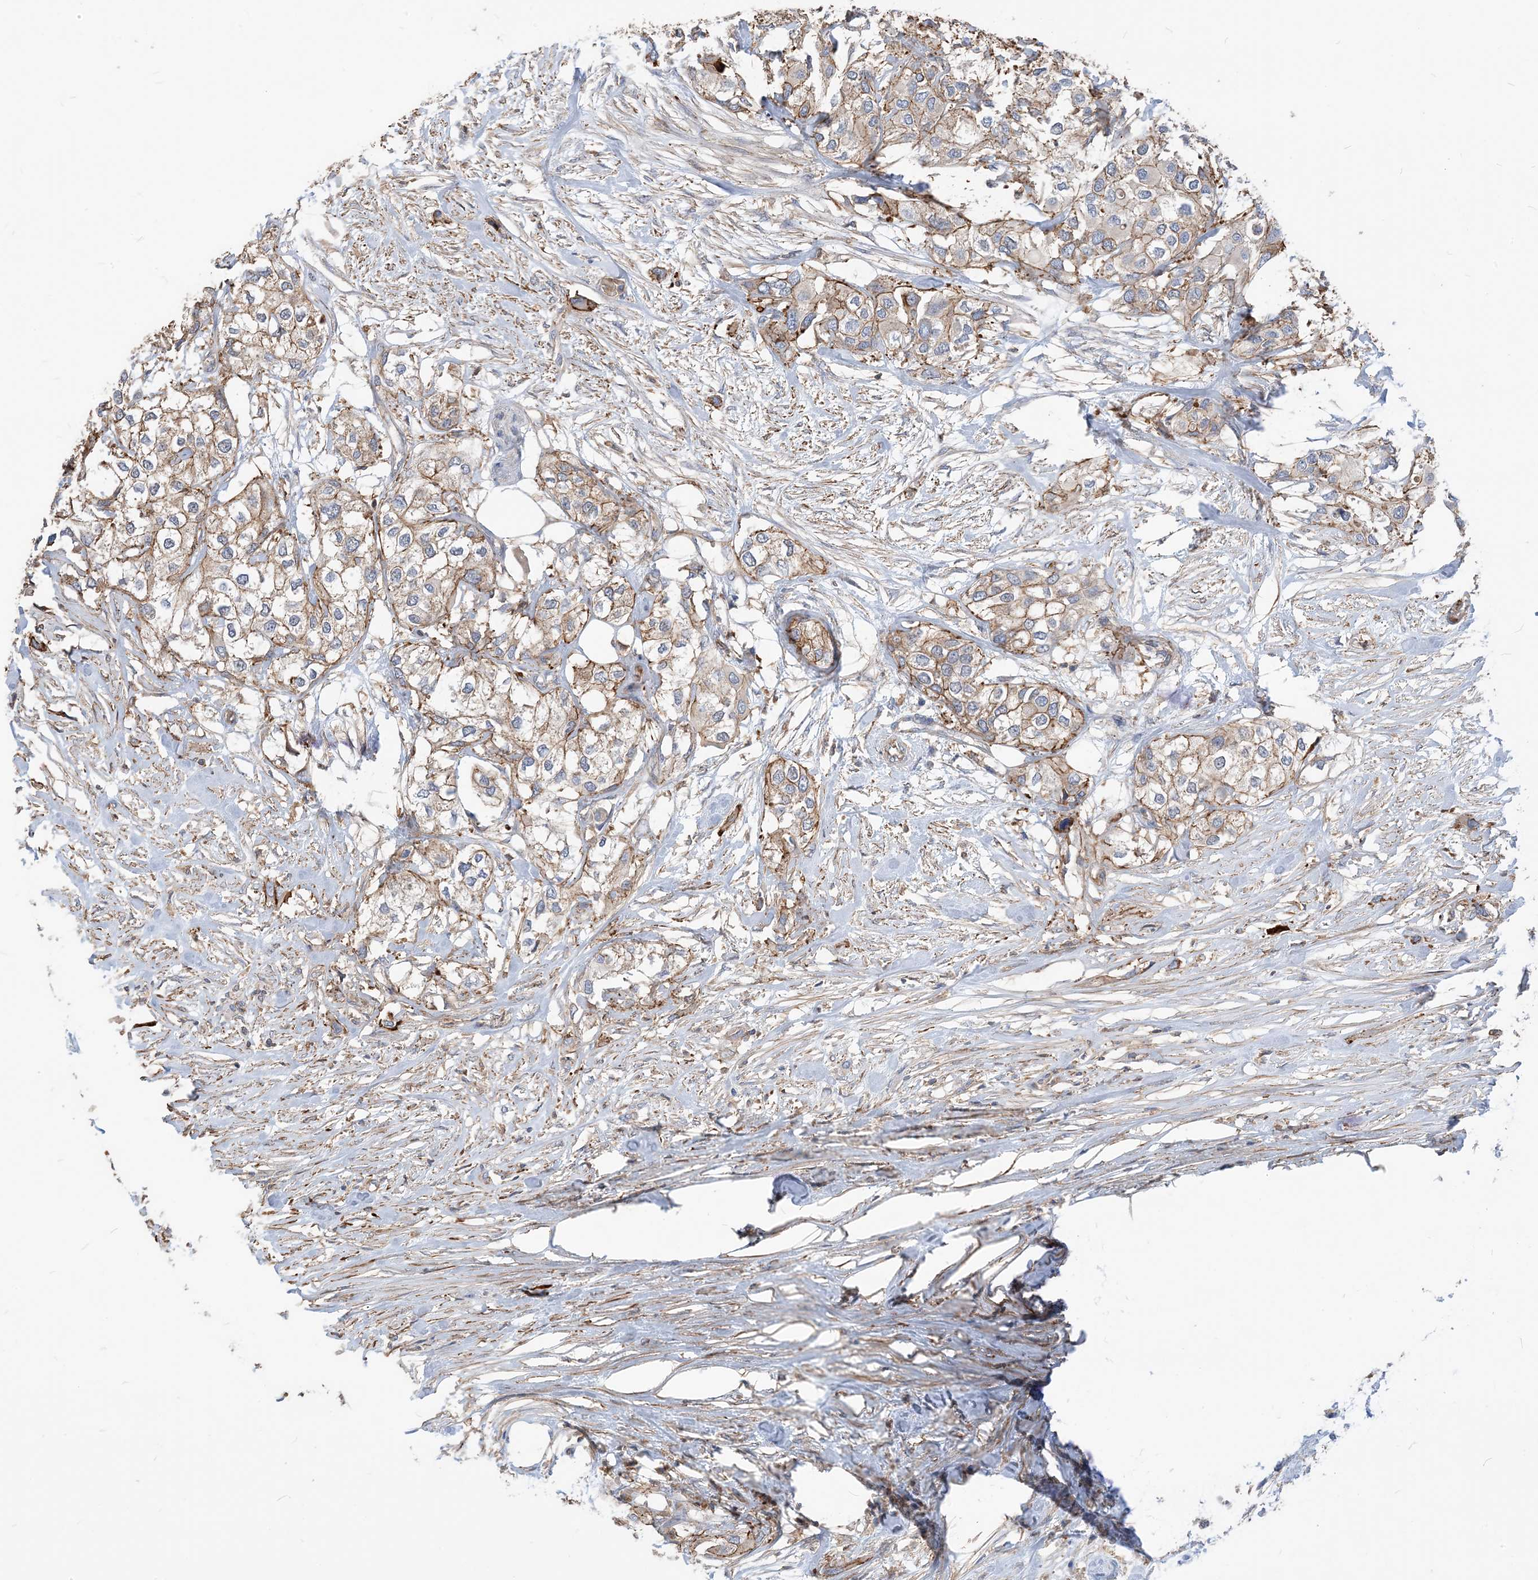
{"staining": {"intensity": "moderate", "quantity": "25%-75%", "location": "cytoplasmic/membranous"}, "tissue": "urothelial cancer", "cell_type": "Tumor cells", "image_type": "cancer", "snomed": [{"axis": "morphology", "description": "Urothelial carcinoma, High grade"}, {"axis": "topography", "description": "Urinary bladder"}], "caption": "DAB immunohistochemical staining of high-grade urothelial carcinoma shows moderate cytoplasmic/membranous protein expression in approximately 25%-75% of tumor cells.", "gene": "PARVG", "patient": {"sex": "male", "age": 64}}